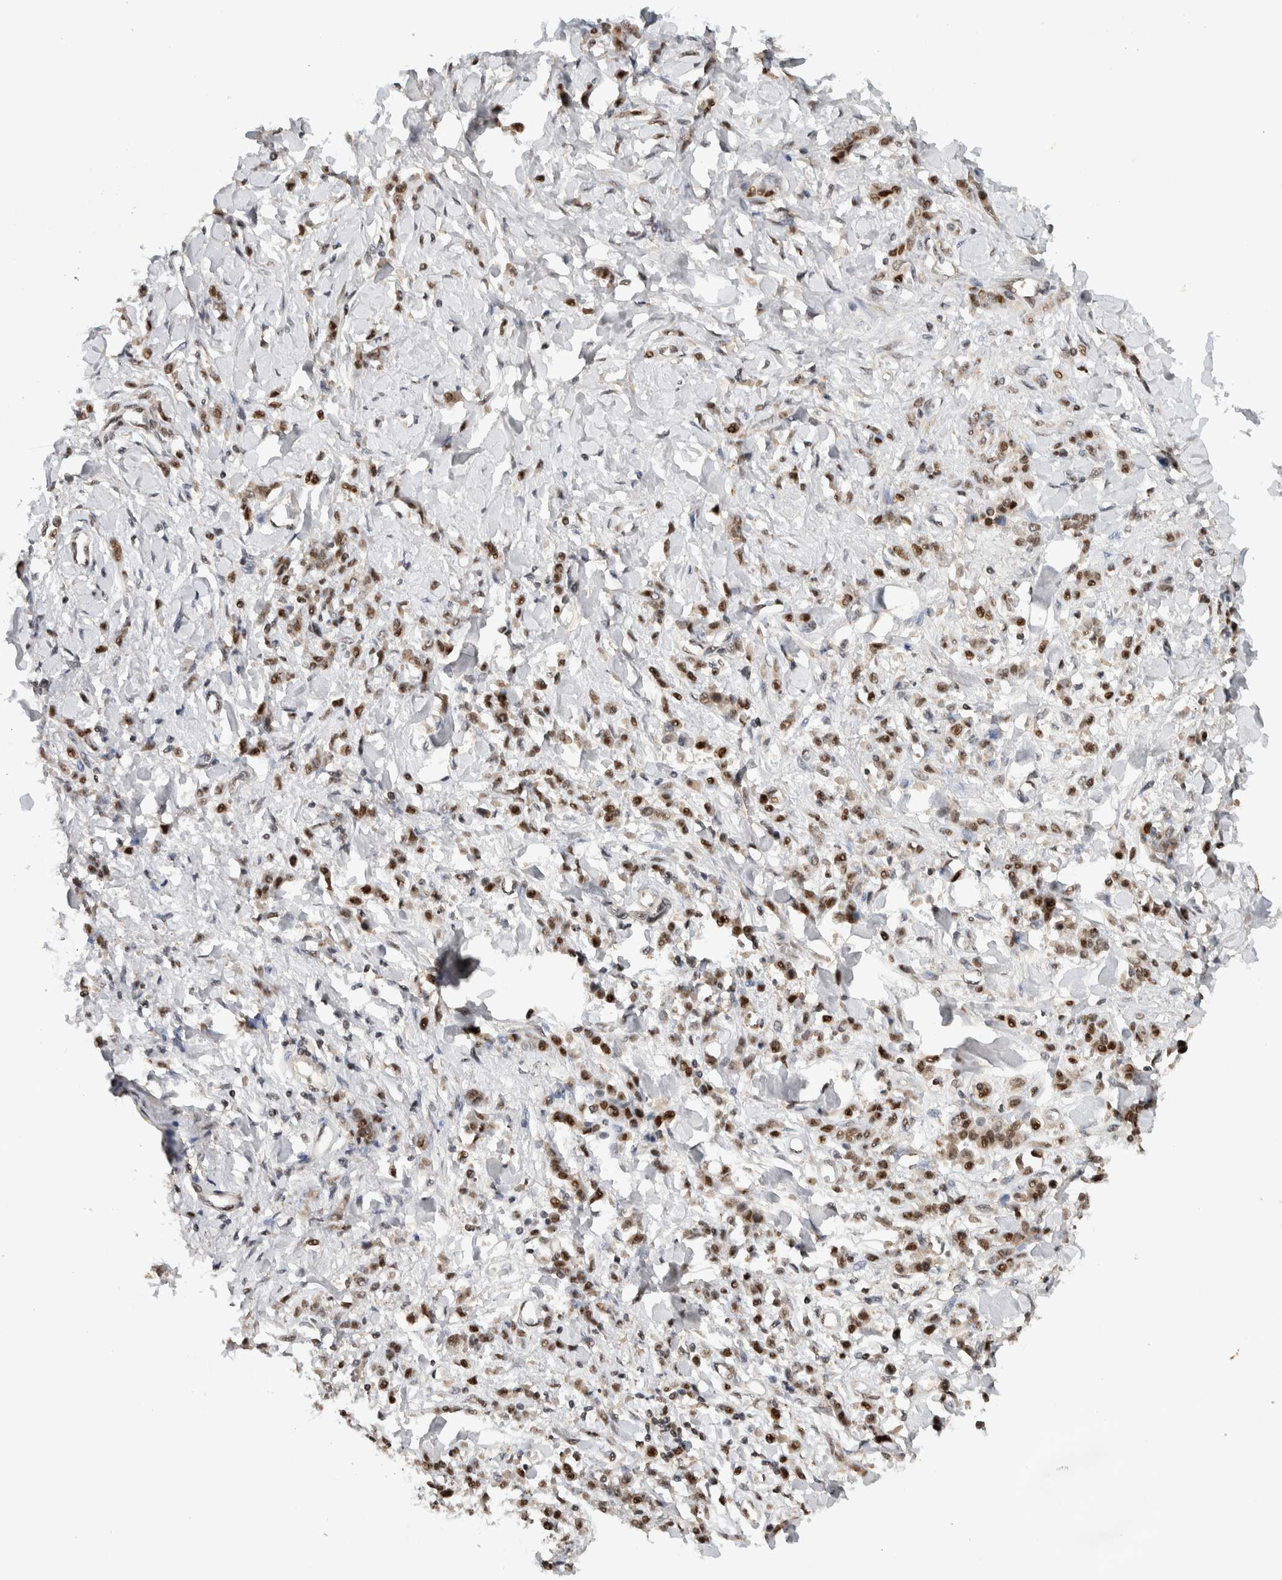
{"staining": {"intensity": "moderate", "quantity": ">75%", "location": "nuclear"}, "tissue": "stomach cancer", "cell_type": "Tumor cells", "image_type": "cancer", "snomed": [{"axis": "morphology", "description": "Normal tissue, NOS"}, {"axis": "morphology", "description": "Adenocarcinoma, NOS"}, {"axis": "topography", "description": "Stomach"}], "caption": "Stomach cancer (adenocarcinoma) stained with a protein marker shows moderate staining in tumor cells.", "gene": "ZNF521", "patient": {"sex": "male", "age": 82}}